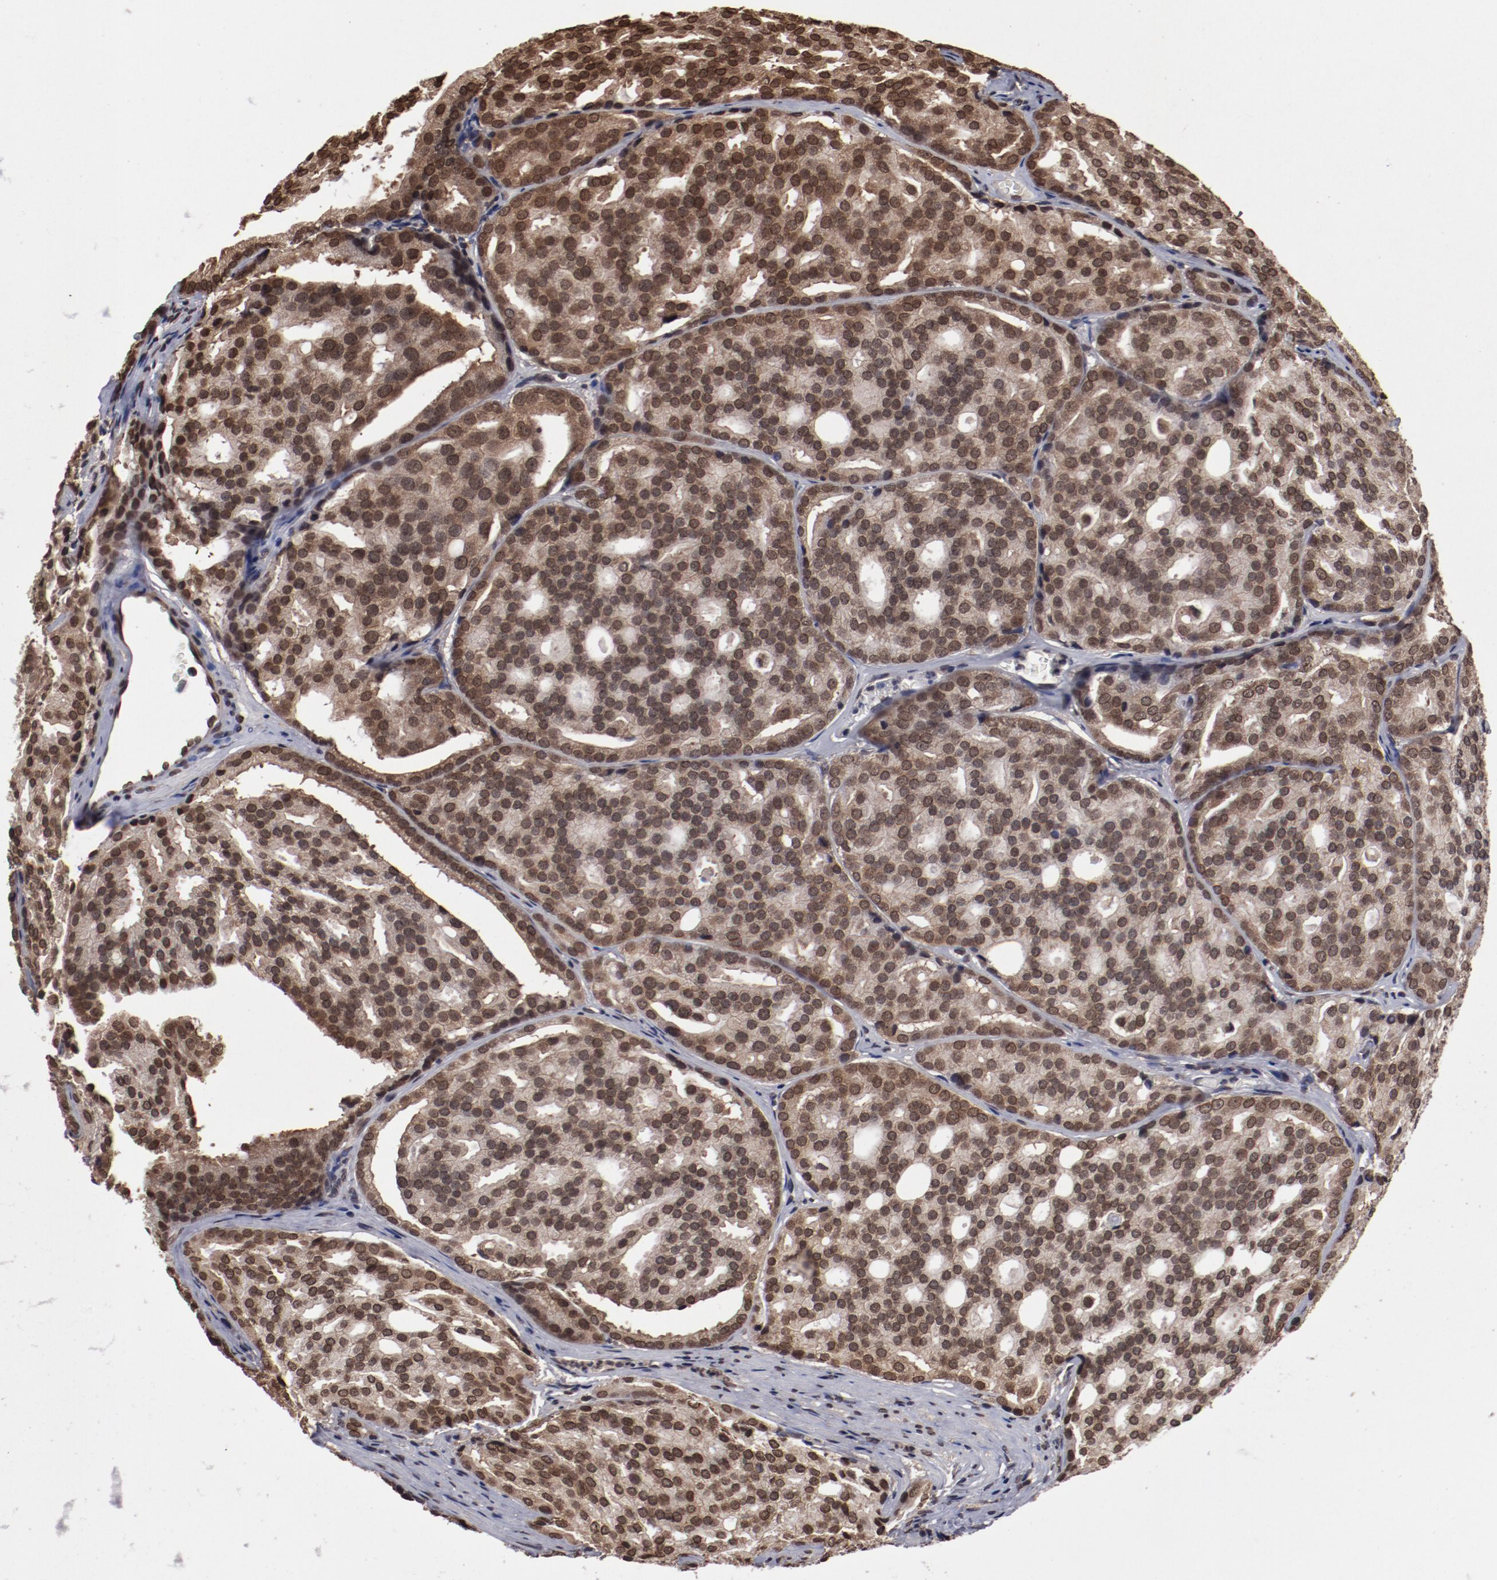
{"staining": {"intensity": "strong", "quantity": ">75%", "location": "nuclear"}, "tissue": "prostate cancer", "cell_type": "Tumor cells", "image_type": "cancer", "snomed": [{"axis": "morphology", "description": "Adenocarcinoma, High grade"}, {"axis": "topography", "description": "Prostate"}], "caption": "Human prostate cancer (high-grade adenocarcinoma) stained with a brown dye reveals strong nuclear positive expression in about >75% of tumor cells.", "gene": "AKT1", "patient": {"sex": "male", "age": 64}}